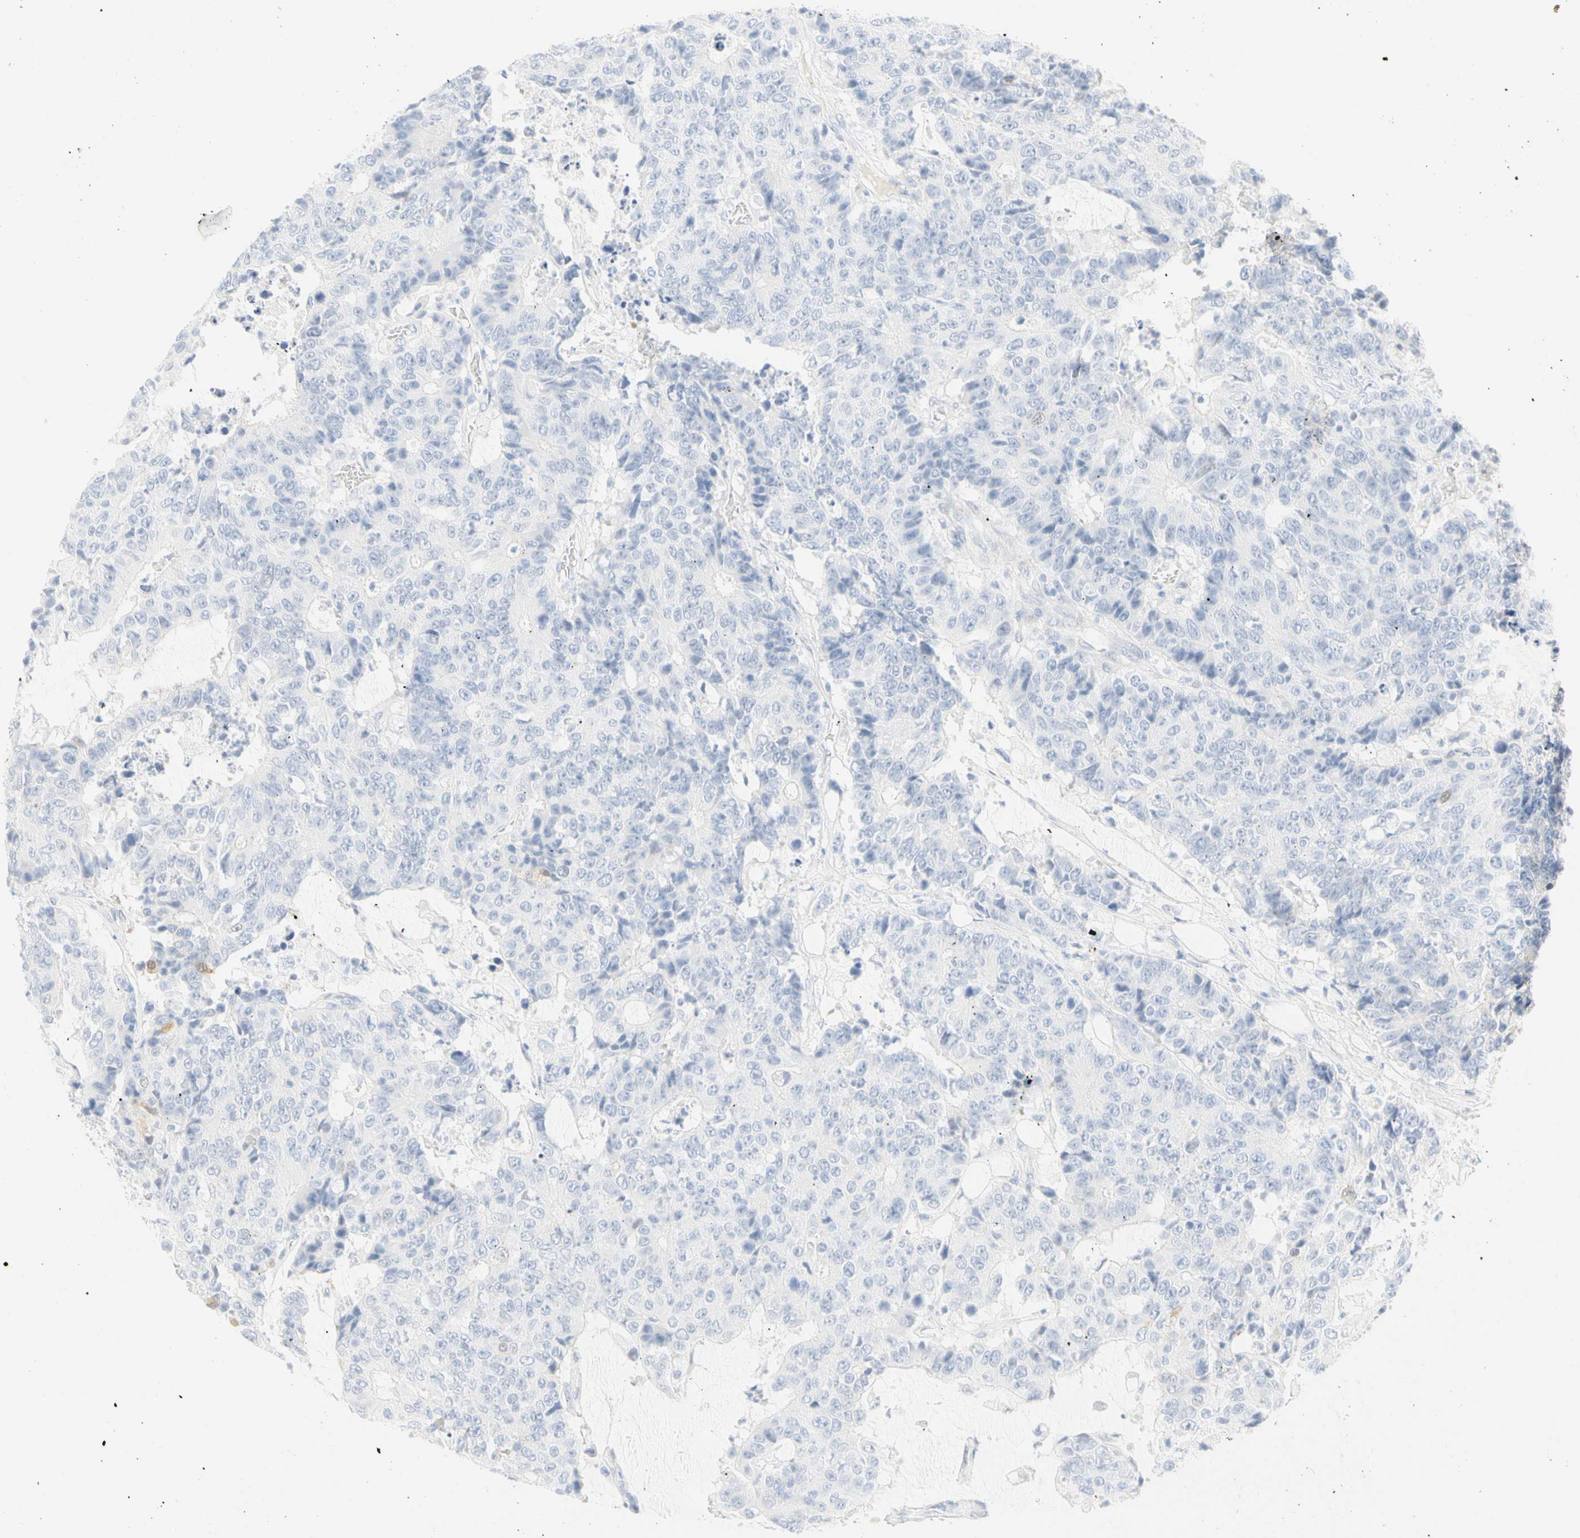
{"staining": {"intensity": "negative", "quantity": "none", "location": "none"}, "tissue": "colorectal cancer", "cell_type": "Tumor cells", "image_type": "cancer", "snomed": [{"axis": "morphology", "description": "Adenocarcinoma, NOS"}, {"axis": "topography", "description": "Colon"}], "caption": "Immunohistochemical staining of colorectal cancer (adenocarcinoma) reveals no significant positivity in tumor cells.", "gene": "SELENBP1", "patient": {"sex": "female", "age": 86}}